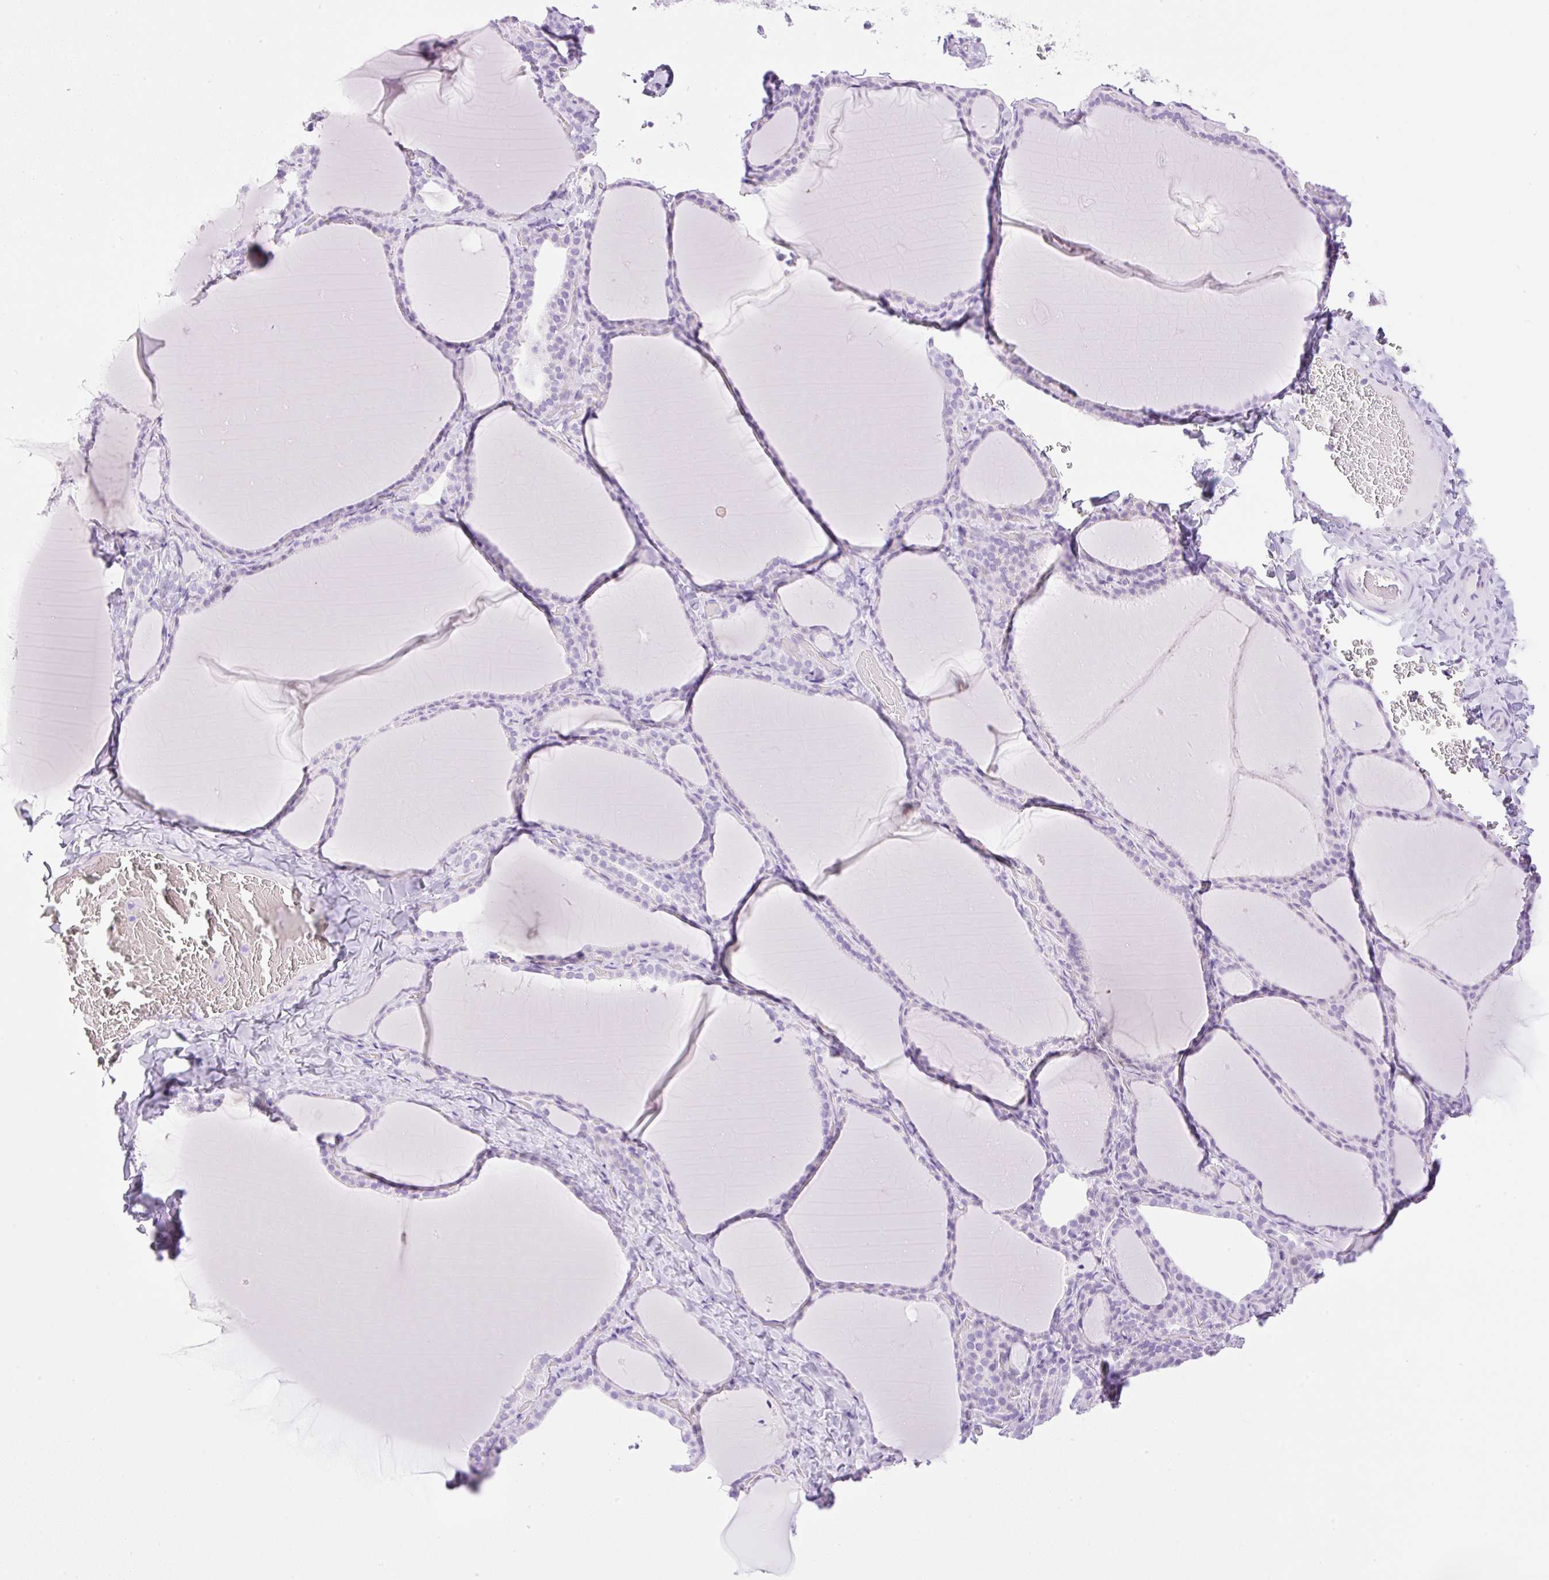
{"staining": {"intensity": "negative", "quantity": "none", "location": "none"}, "tissue": "thyroid gland", "cell_type": "Glandular cells", "image_type": "normal", "snomed": [{"axis": "morphology", "description": "Normal tissue, NOS"}, {"axis": "topography", "description": "Thyroid gland"}], "caption": "A photomicrograph of human thyroid gland is negative for staining in glandular cells. Brightfield microscopy of IHC stained with DAB (3,3'-diaminobenzidine) (brown) and hematoxylin (blue), captured at high magnification.", "gene": "SPRR4", "patient": {"sex": "female", "age": 22}}